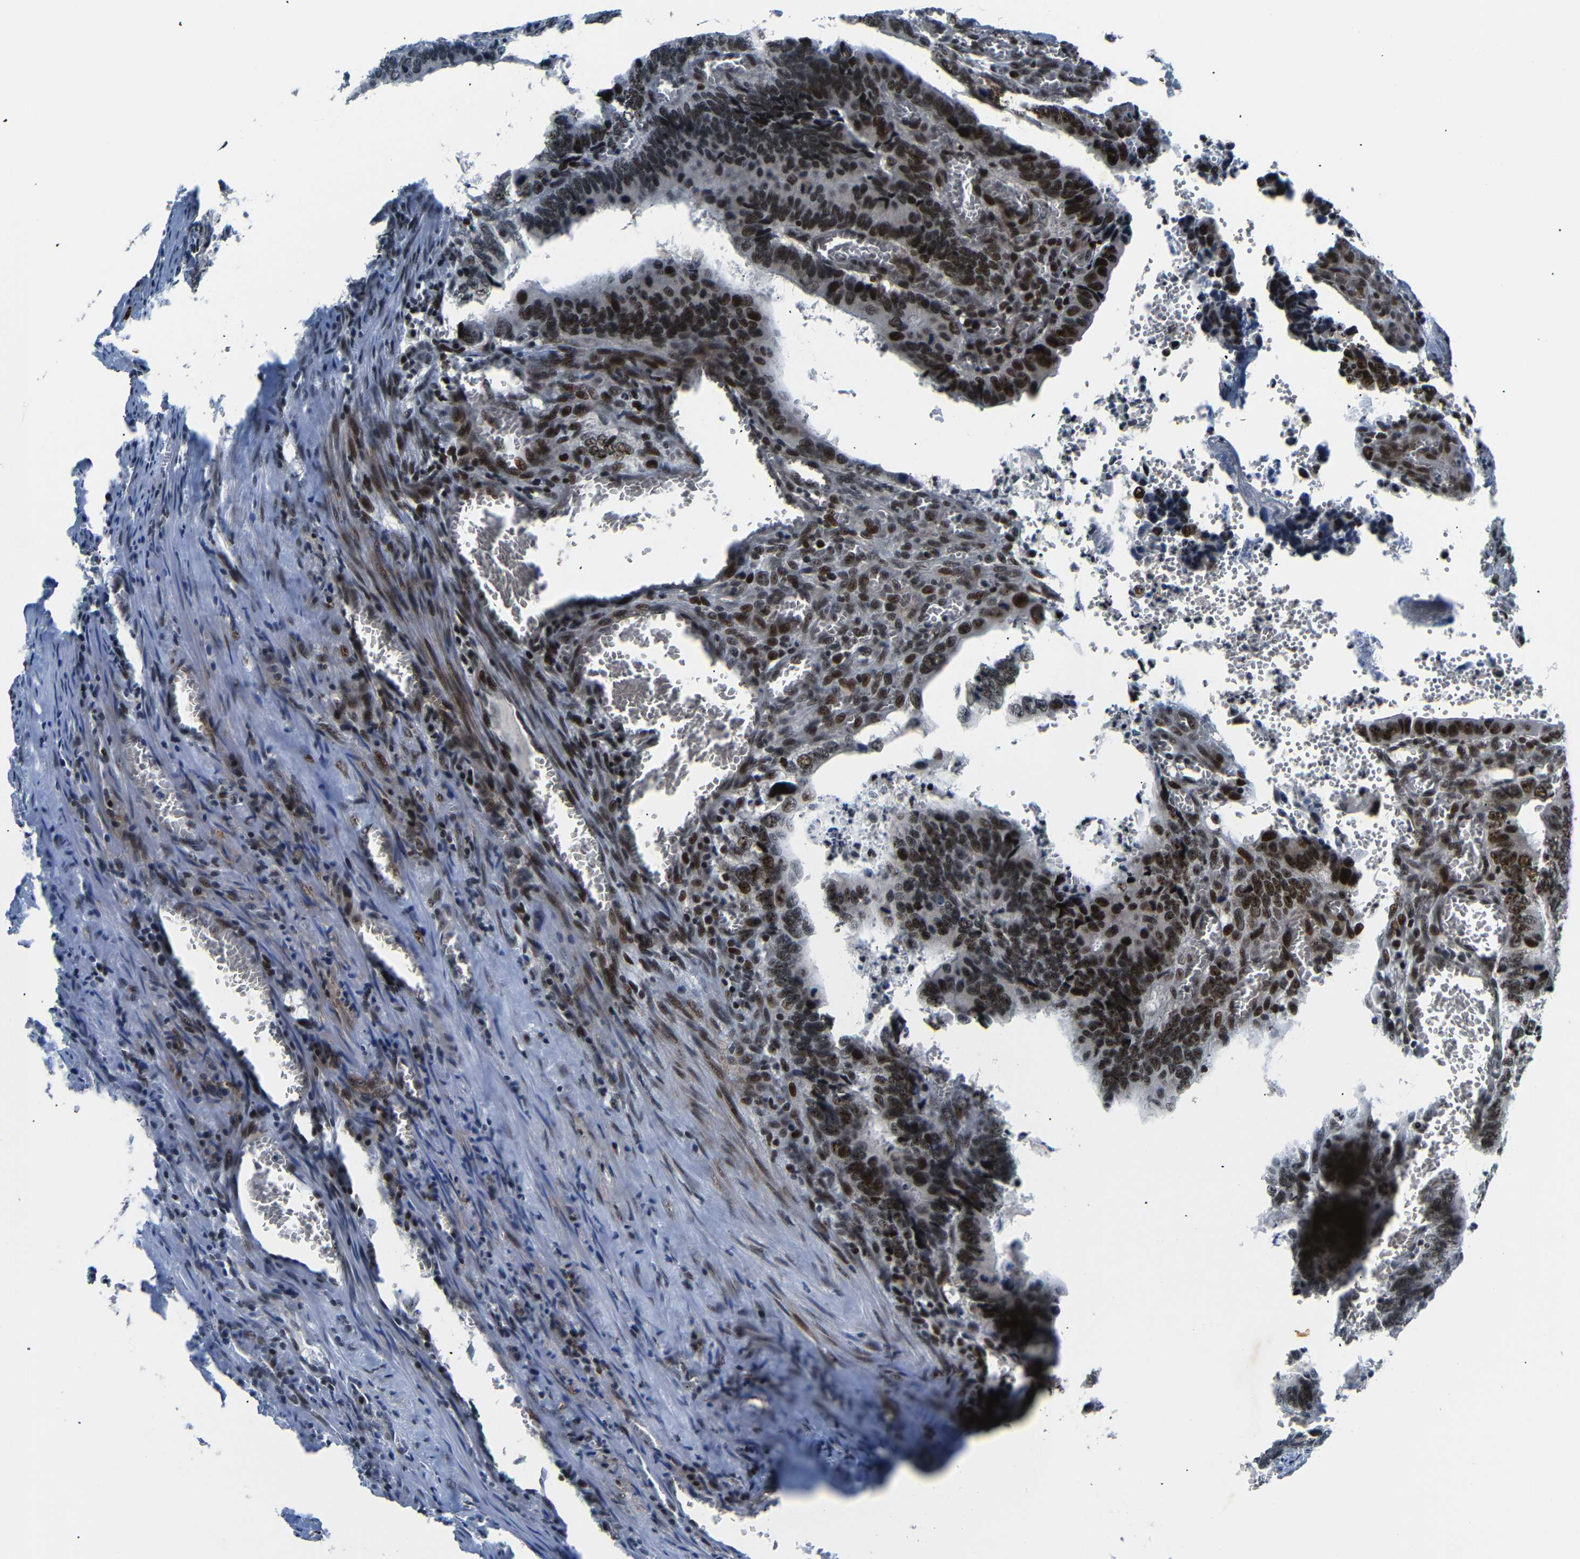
{"staining": {"intensity": "strong", "quantity": ">75%", "location": "nuclear"}, "tissue": "colorectal cancer", "cell_type": "Tumor cells", "image_type": "cancer", "snomed": [{"axis": "morphology", "description": "Adenocarcinoma, NOS"}, {"axis": "topography", "description": "Colon"}], "caption": "A photomicrograph of colorectal adenocarcinoma stained for a protein shows strong nuclear brown staining in tumor cells.", "gene": "SETDB2", "patient": {"sex": "male", "age": 72}}